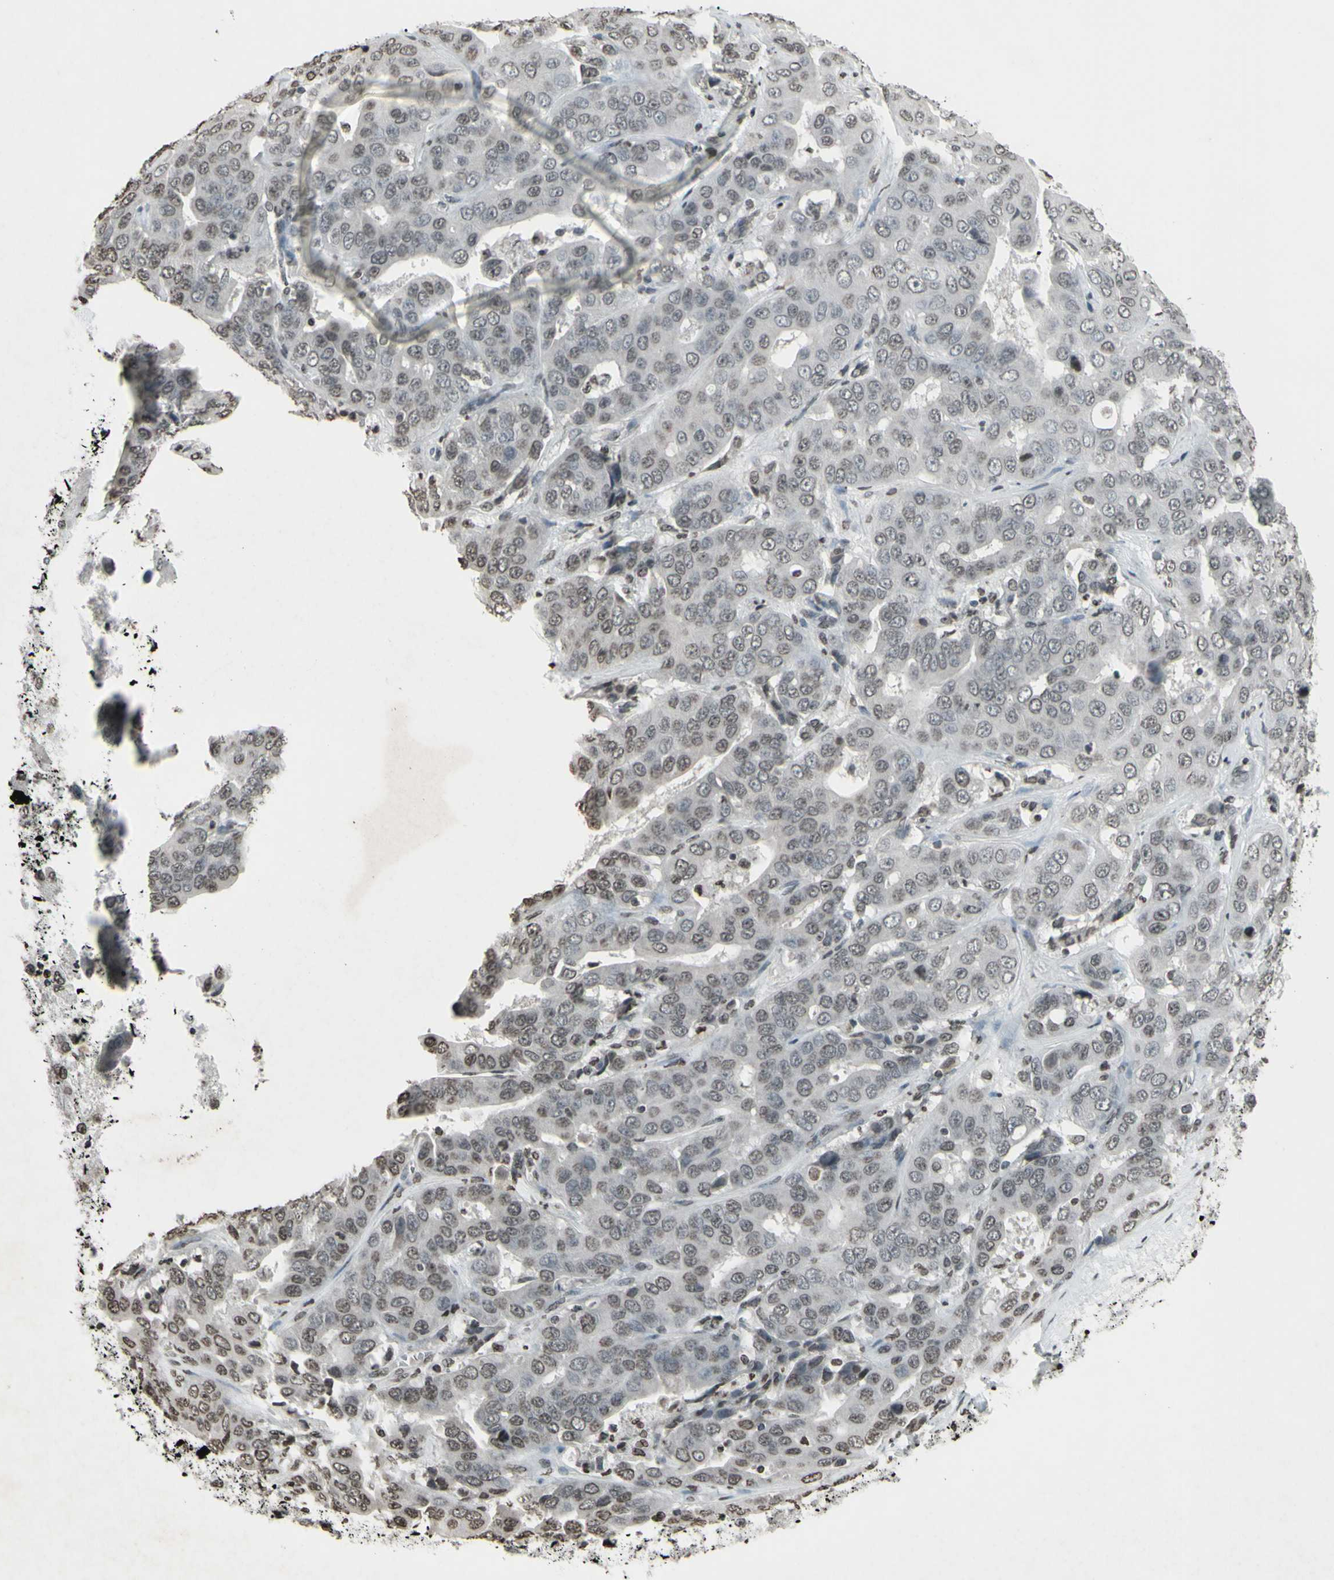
{"staining": {"intensity": "negative", "quantity": "none", "location": "none"}, "tissue": "liver cancer", "cell_type": "Tumor cells", "image_type": "cancer", "snomed": [{"axis": "morphology", "description": "Cholangiocarcinoma"}, {"axis": "topography", "description": "Liver"}], "caption": "DAB (3,3'-diaminobenzidine) immunohistochemical staining of human liver cancer (cholangiocarcinoma) shows no significant staining in tumor cells. Nuclei are stained in blue.", "gene": "CD79B", "patient": {"sex": "female", "age": 52}}